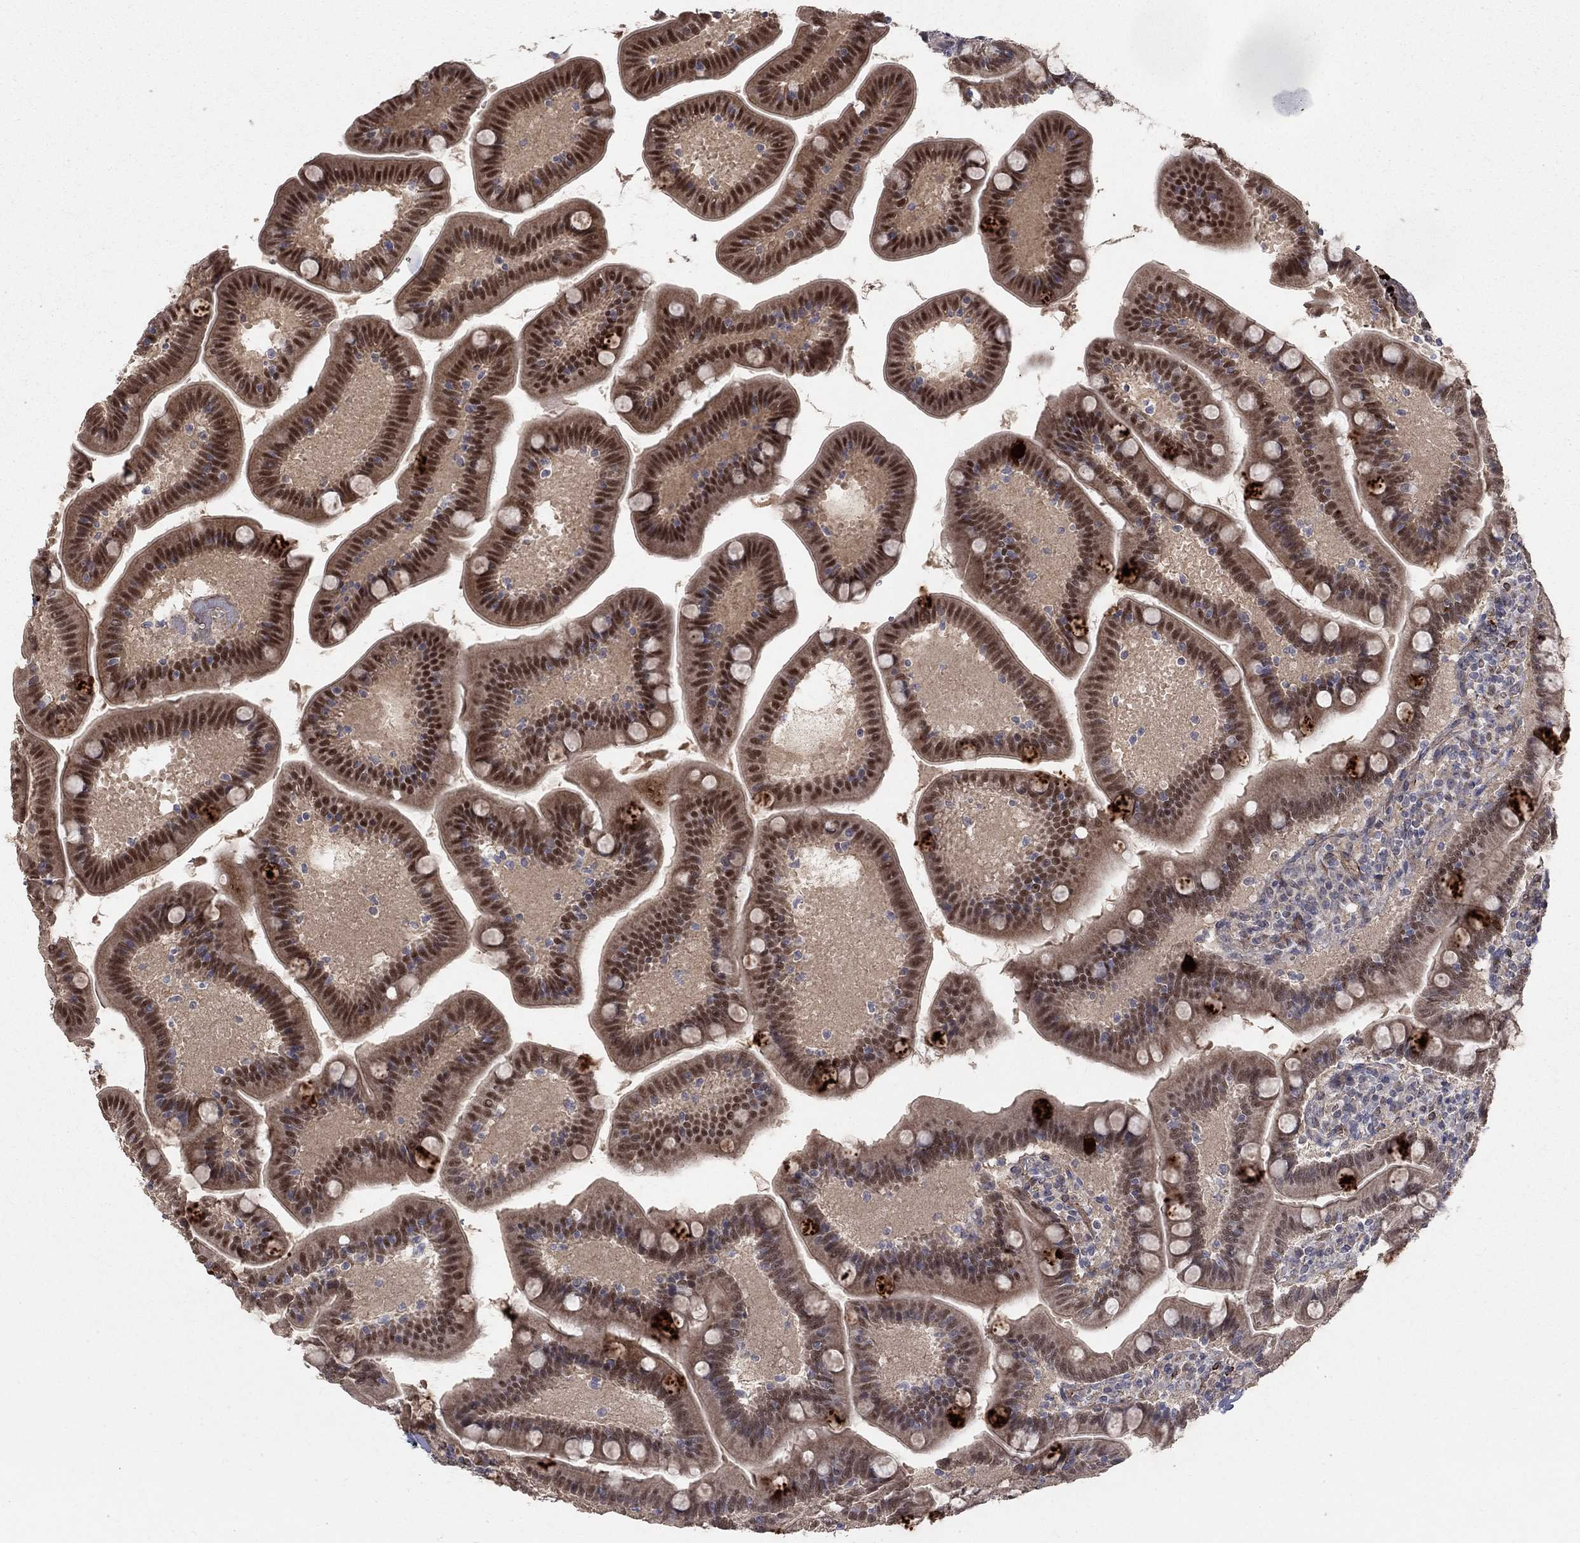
{"staining": {"intensity": "strong", "quantity": ">75%", "location": "cytoplasmic/membranous,nuclear"}, "tissue": "small intestine", "cell_type": "Glandular cells", "image_type": "normal", "snomed": [{"axis": "morphology", "description": "Normal tissue, NOS"}, {"axis": "topography", "description": "Small intestine"}], "caption": "Immunohistochemistry (IHC) photomicrograph of benign human small intestine stained for a protein (brown), which exhibits high levels of strong cytoplasmic/membranous,nuclear staining in about >75% of glandular cells.", "gene": "MSRA", "patient": {"sex": "male", "age": 66}}